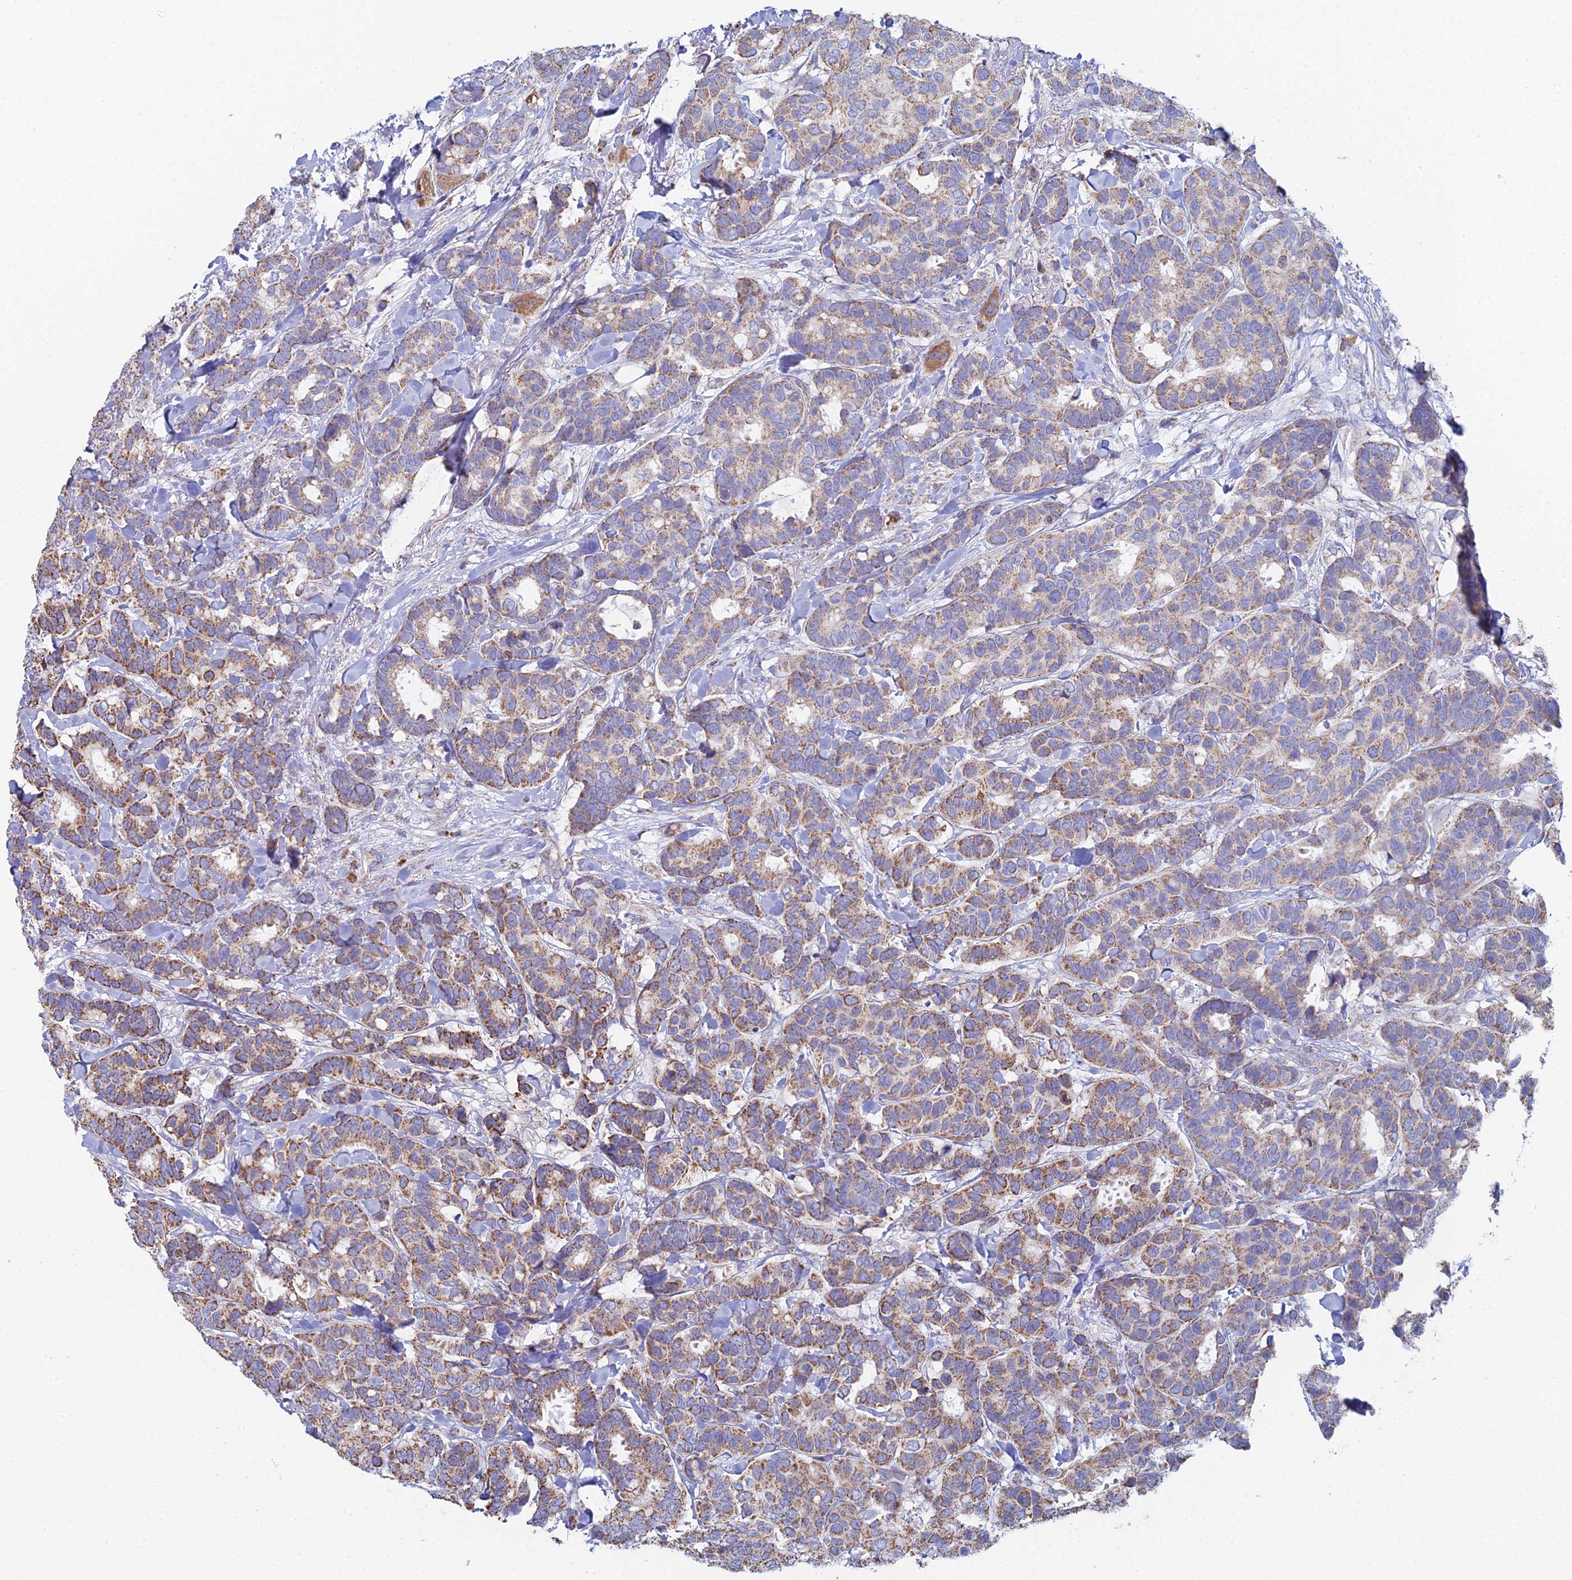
{"staining": {"intensity": "moderate", "quantity": ">75%", "location": "cytoplasmic/membranous"}, "tissue": "breast cancer", "cell_type": "Tumor cells", "image_type": "cancer", "snomed": [{"axis": "morphology", "description": "Normal tissue, NOS"}, {"axis": "morphology", "description": "Duct carcinoma"}, {"axis": "topography", "description": "Breast"}], "caption": "Breast invasive ductal carcinoma tissue displays moderate cytoplasmic/membranous positivity in about >75% of tumor cells, visualized by immunohistochemistry.", "gene": "SPOCK2", "patient": {"sex": "female", "age": 87}}